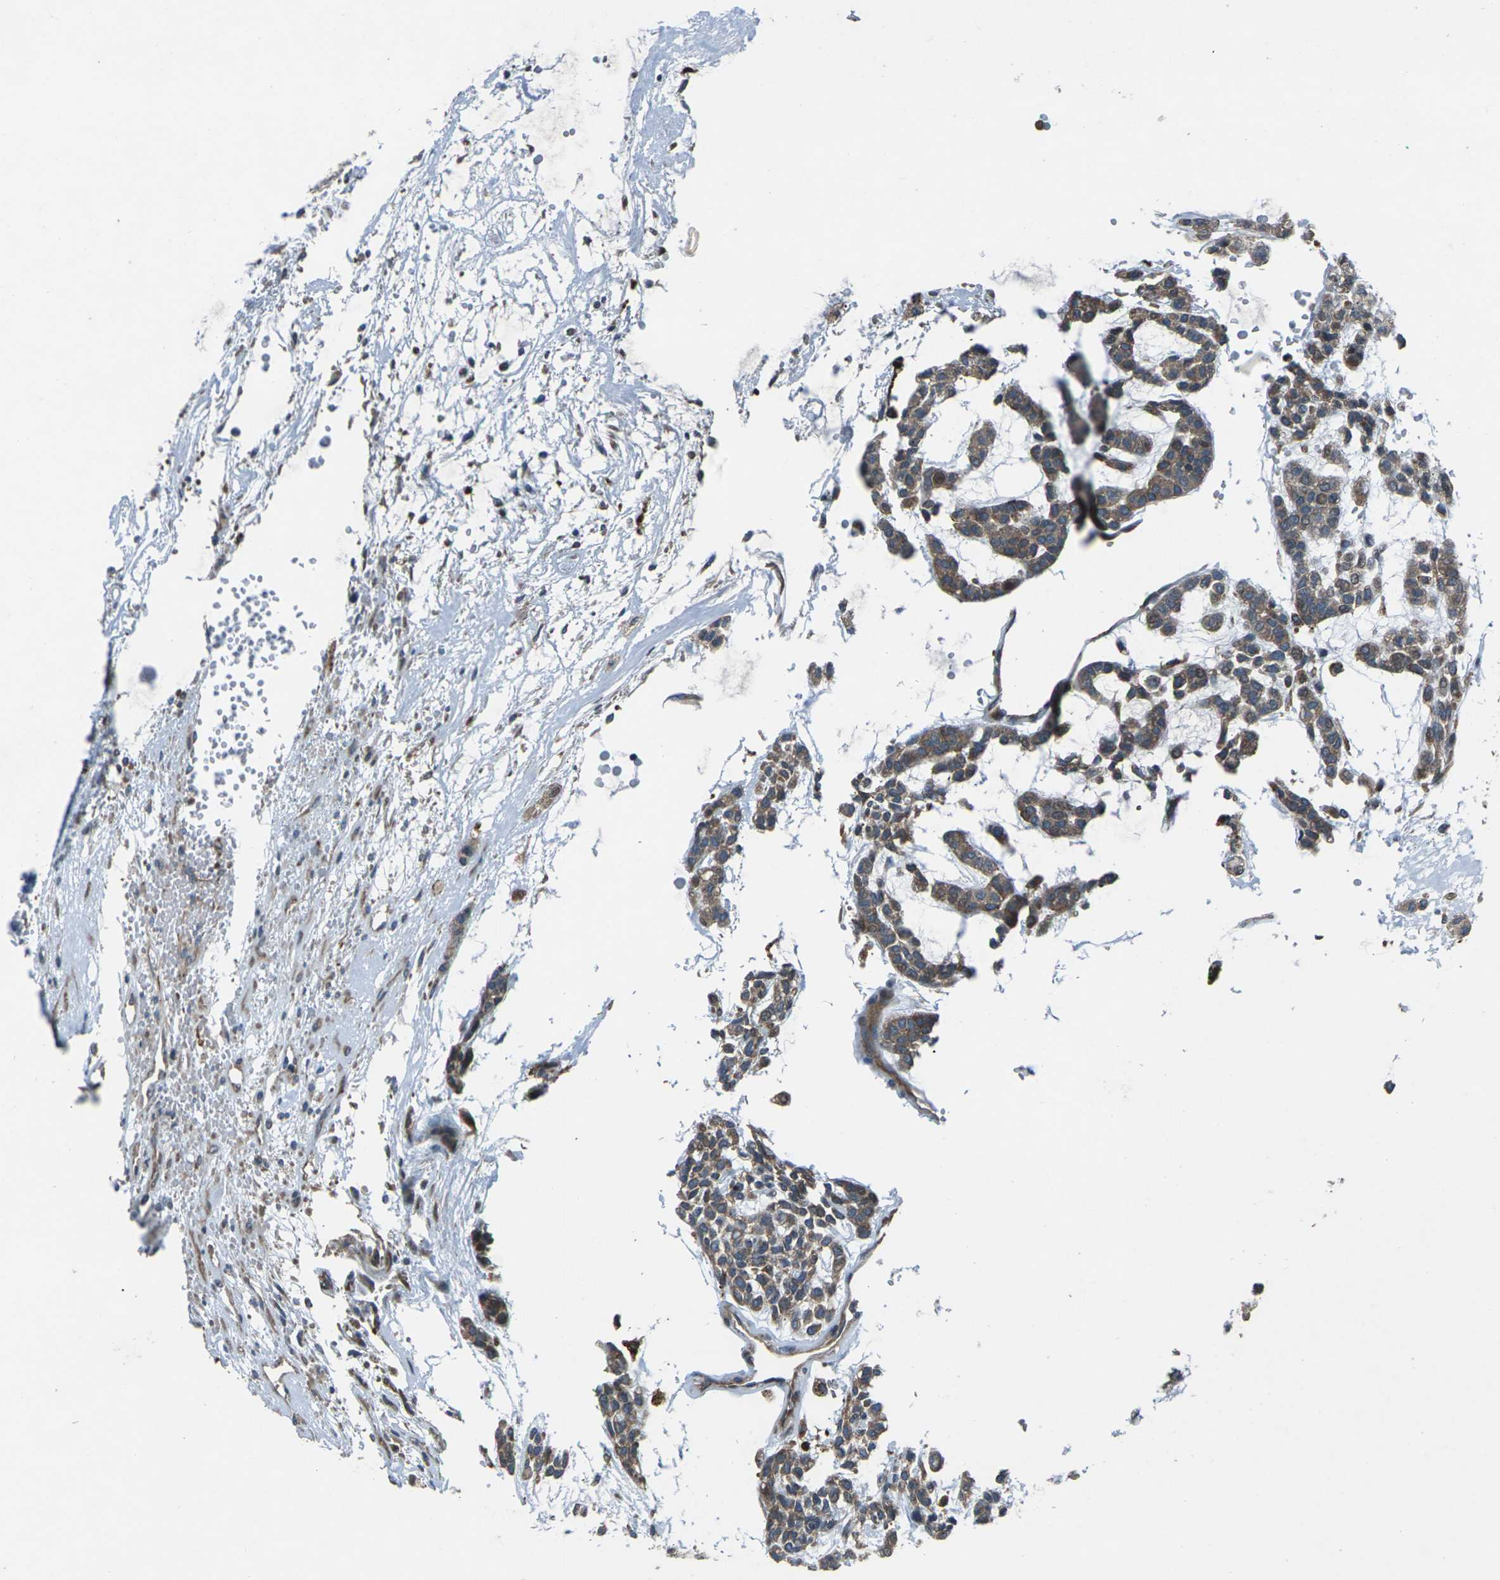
{"staining": {"intensity": "moderate", "quantity": ">75%", "location": "cytoplasmic/membranous"}, "tissue": "head and neck cancer", "cell_type": "Tumor cells", "image_type": "cancer", "snomed": [{"axis": "morphology", "description": "Adenocarcinoma, NOS"}, {"axis": "morphology", "description": "Adenoma, NOS"}, {"axis": "topography", "description": "Head-Neck"}], "caption": "An image of head and neck cancer (adenoma) stained for a protein reveals moderate cytoplasmic/membranous brown staining in tumor cells. Using DAB (3,3'-diaminobenzidine) (brown) and hematoxylin (blue) stains, captured at high magnification using brightfield microscopy.", "gene": "EDNRA", "patient": {"sex": "female", "age": 55}}